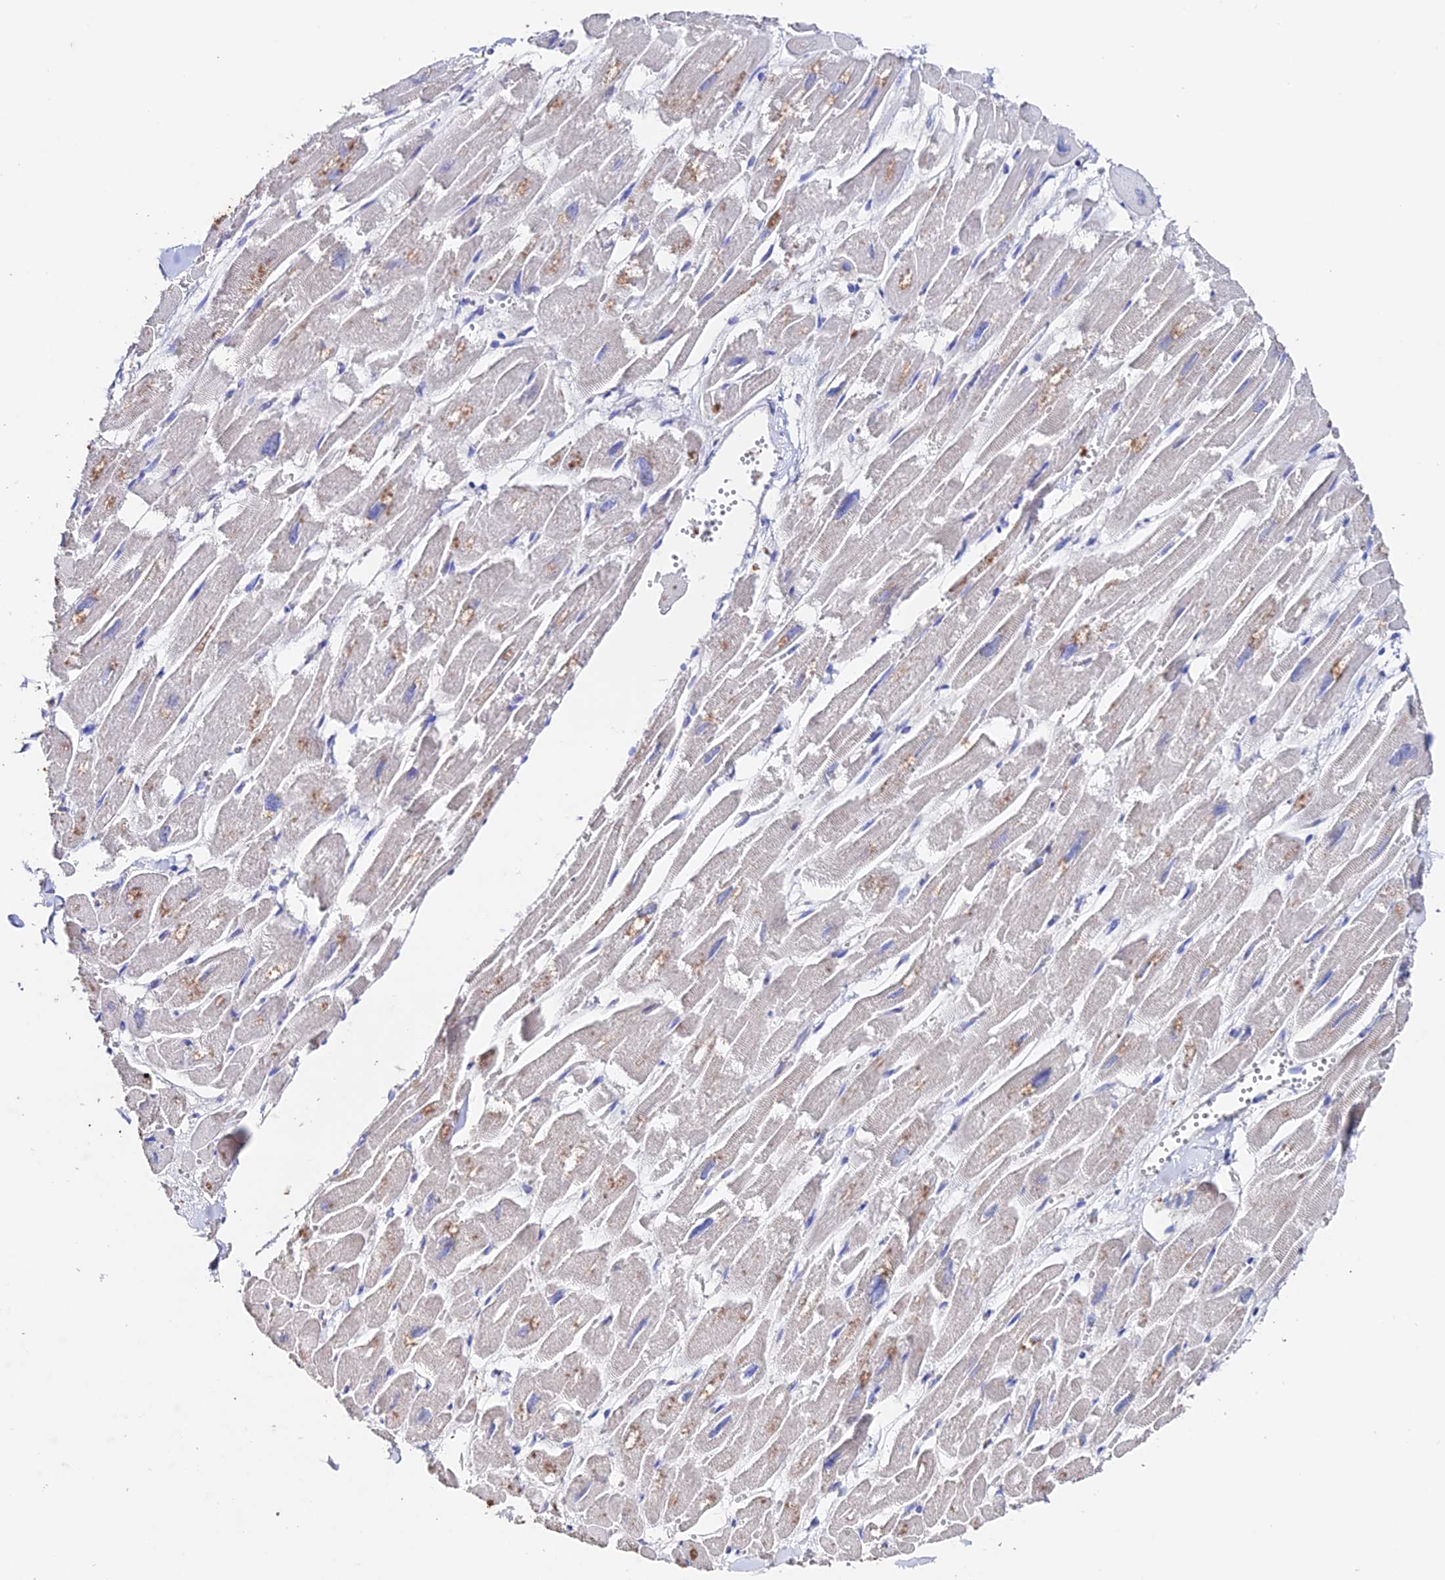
{"staining": {"intensity": "negative", "quantity": "none", "location": "none"}, "tissue": "heart muscle", "cell_type": "Cardiomyocytes", "image_type": "normal", "snomed": [{"axis": "morphology", "description": "Normal tissue, NOS"}, {"axis": "topography", "description": "Heart"}], "caption": "The immunohistochemistry (IHC) micrograph has no significant staining in cardiomyocytes of heart muscle.", "gene": "ESM1", "patient": {"sex": "male", "age": 54}}